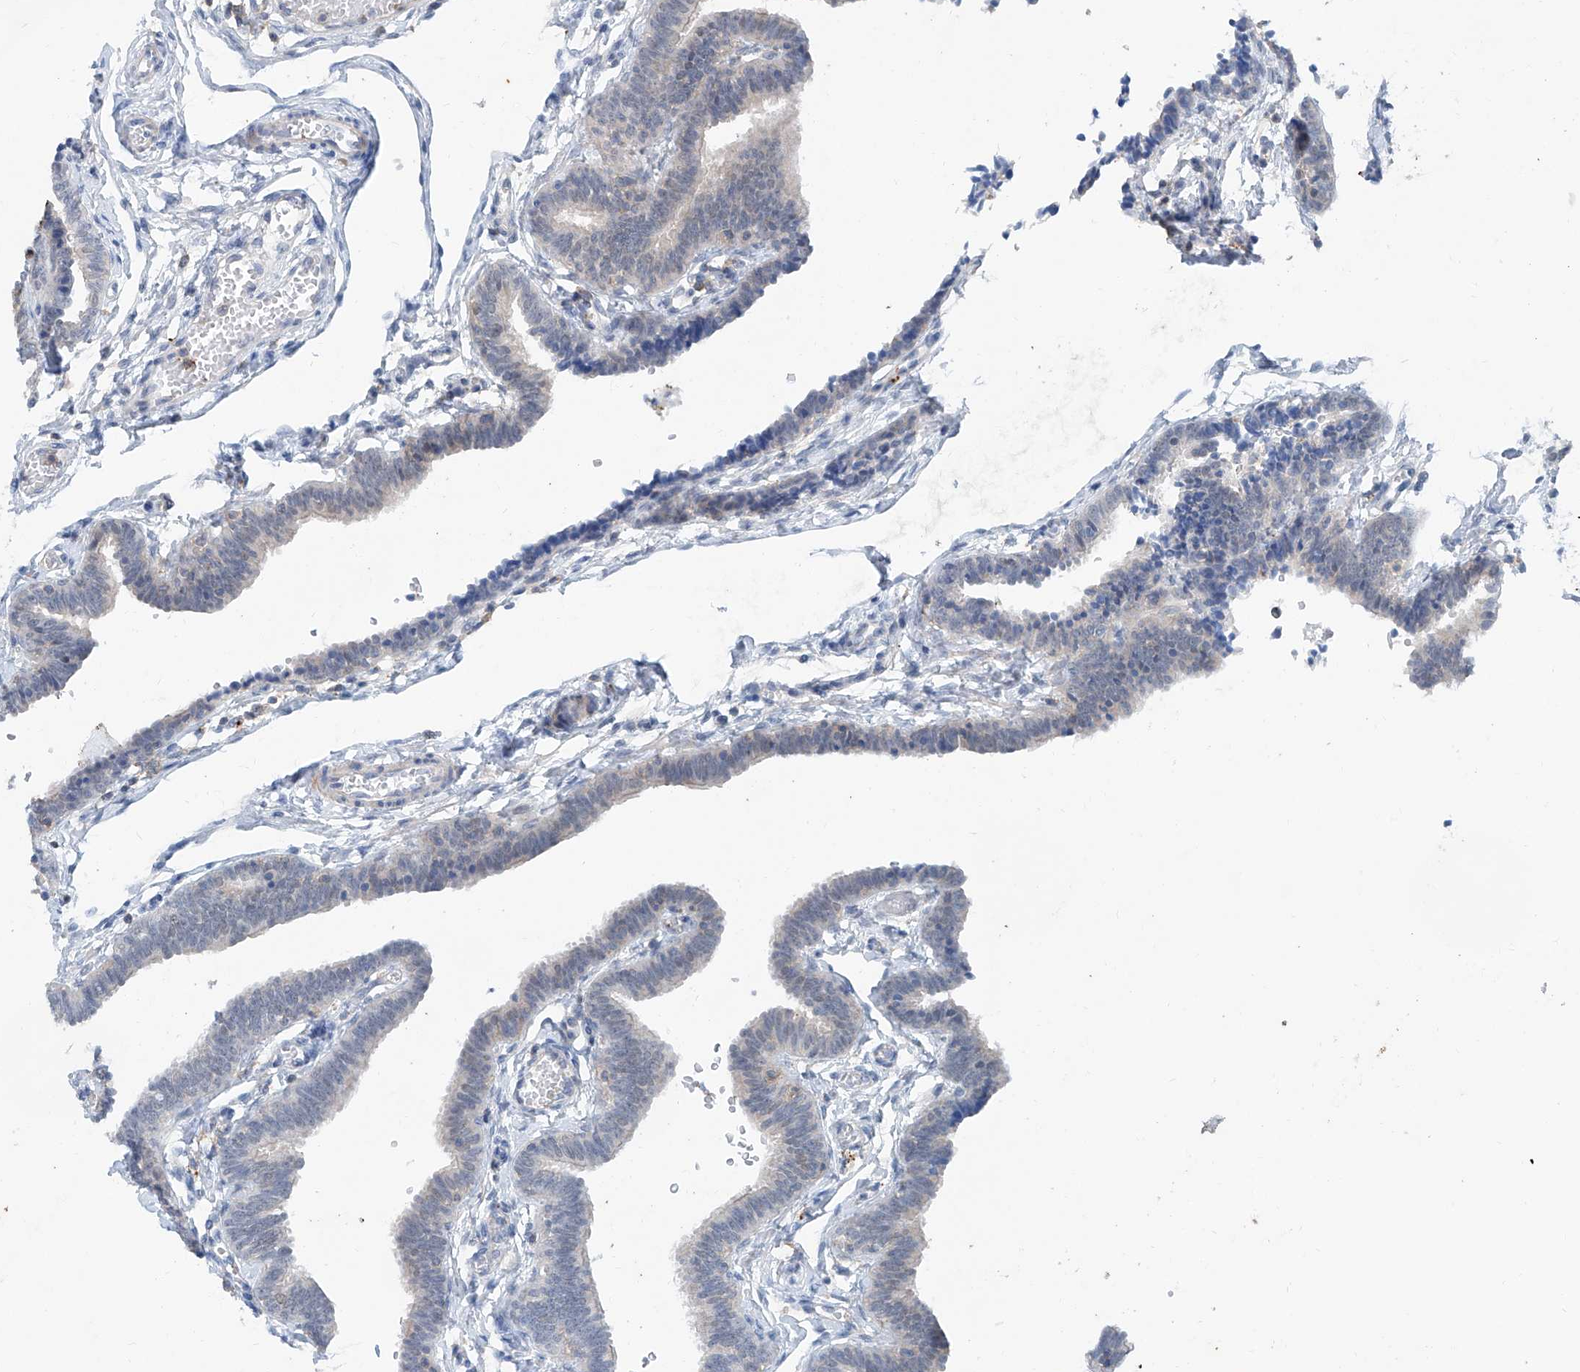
{"staining": {"intensity": "negative", "quantity": "none", "location": "none"}, "tissue": "fallopian tube", "cell_type": "Glandular cells", "image_type": "normal", "snomed": [{"axis": "morphology", "description": "Normal tissue, NOS"}, {"axis": "topography", "description": "Fallopian tube"}, {"axis": "topography", "description": "Ovary"}], "caption": "An immunohistochemistry (IHC) micrograph of normal fallopian tube is shown. There is no staining in glandular cells of fallopian tube. (Brightfield microscopy of DAB immunohistochemistry at high magnification).", "gene": "ANKRD34A", "patient": {"sex": "female", "age": 23}}